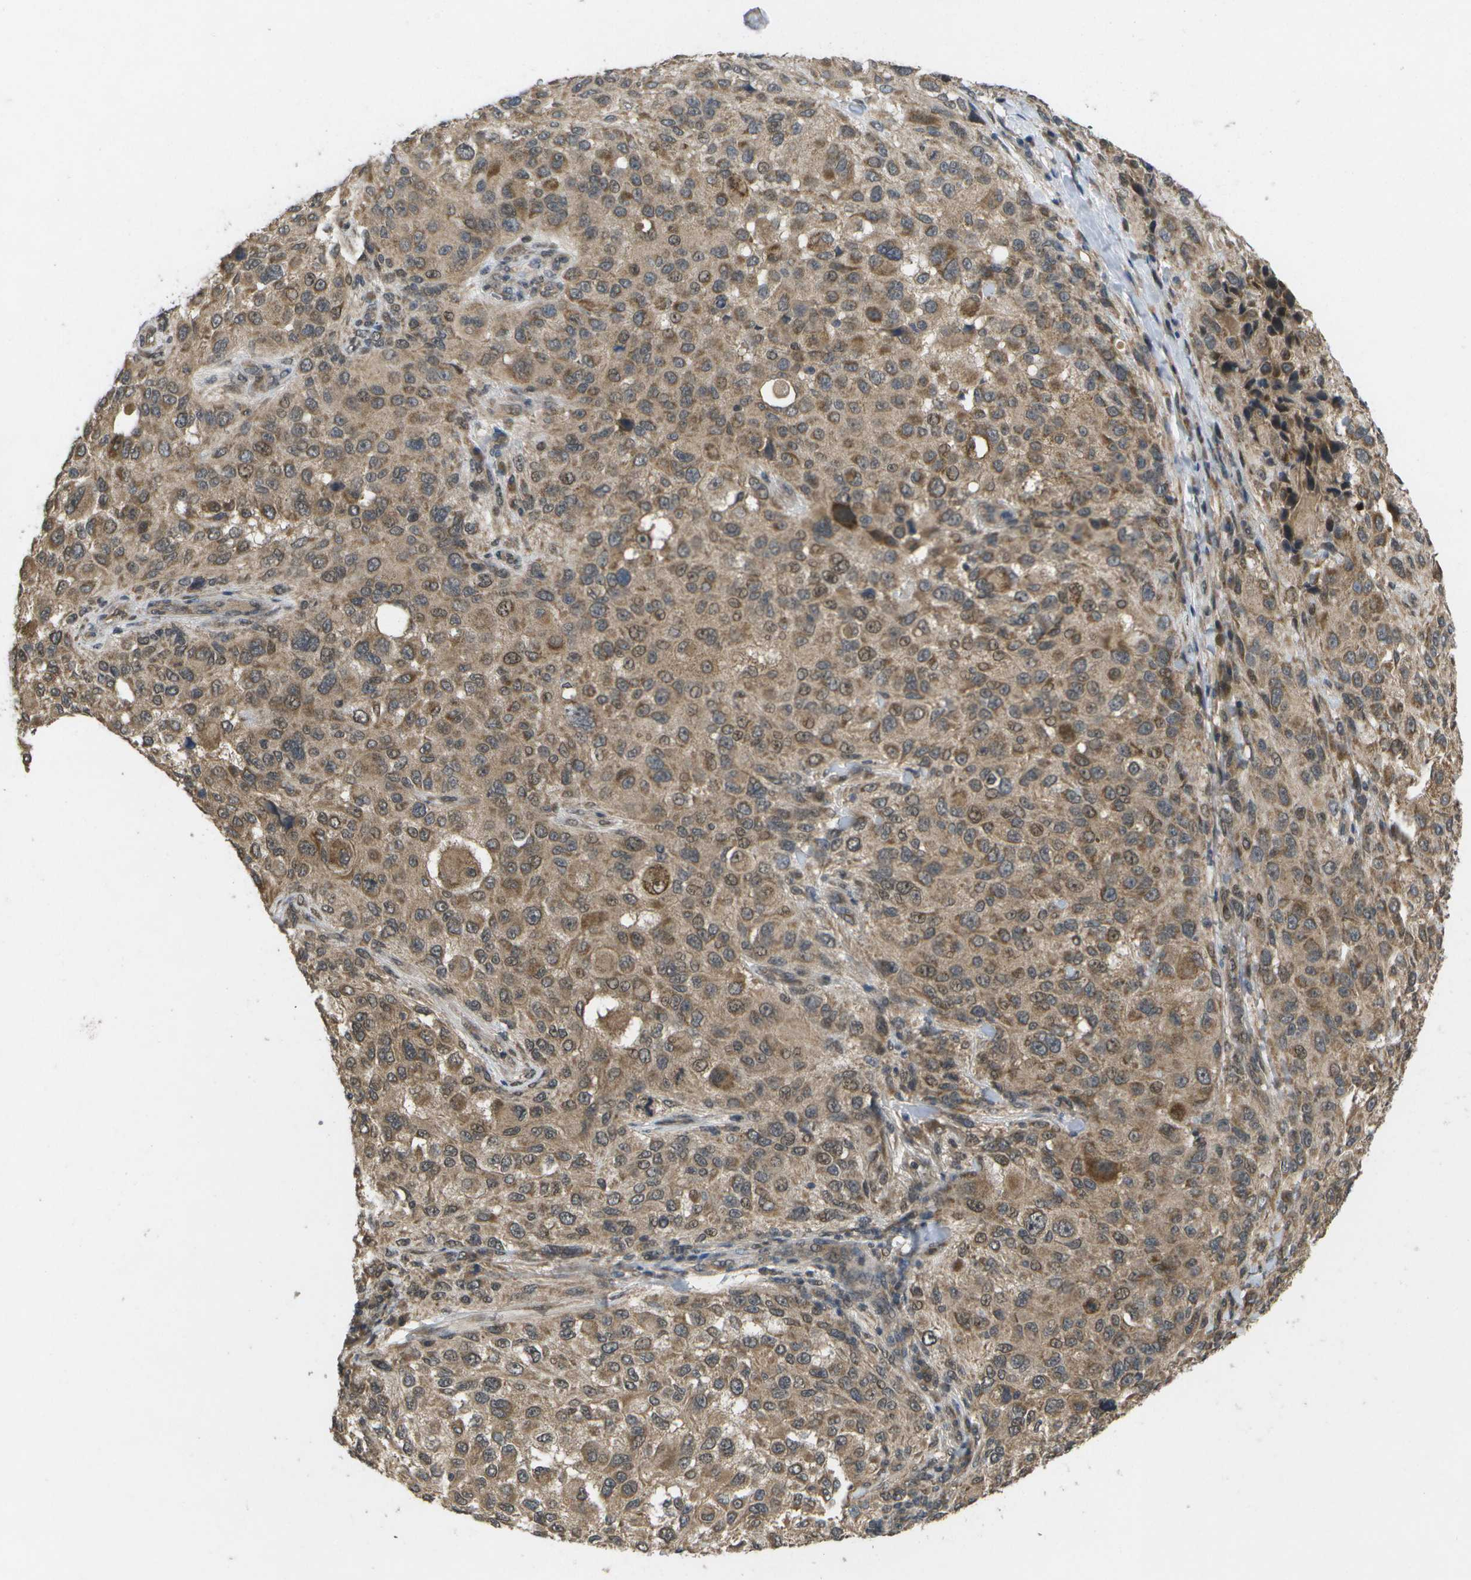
{"staining": {"intensity": "moderate", "quantity": ">75%", "location": "cytoplasmic/membranous,nuclear"}, "tissue": "melanoma", "cell_type": "Tumor cells", "image_type": "cancer", "snomed": [{"axis": "morphology", "description": "Necrosis, NOS"}, {"axis": "morphology", "description": "Malignant melanoma, NOS"}, {"axis": "topography", "description": "Skin"}], "caption": "Melanoma tissue displays moderate cytoplasmic/membranous and nuclear positivity in about >75% of tumor cells, visualized by immunohistochemistry. (DAB = brown stain, brightfield microscopy at high magnification).", "gene": "ALAS1", "patient": {"sex": "female", "age": 87}}